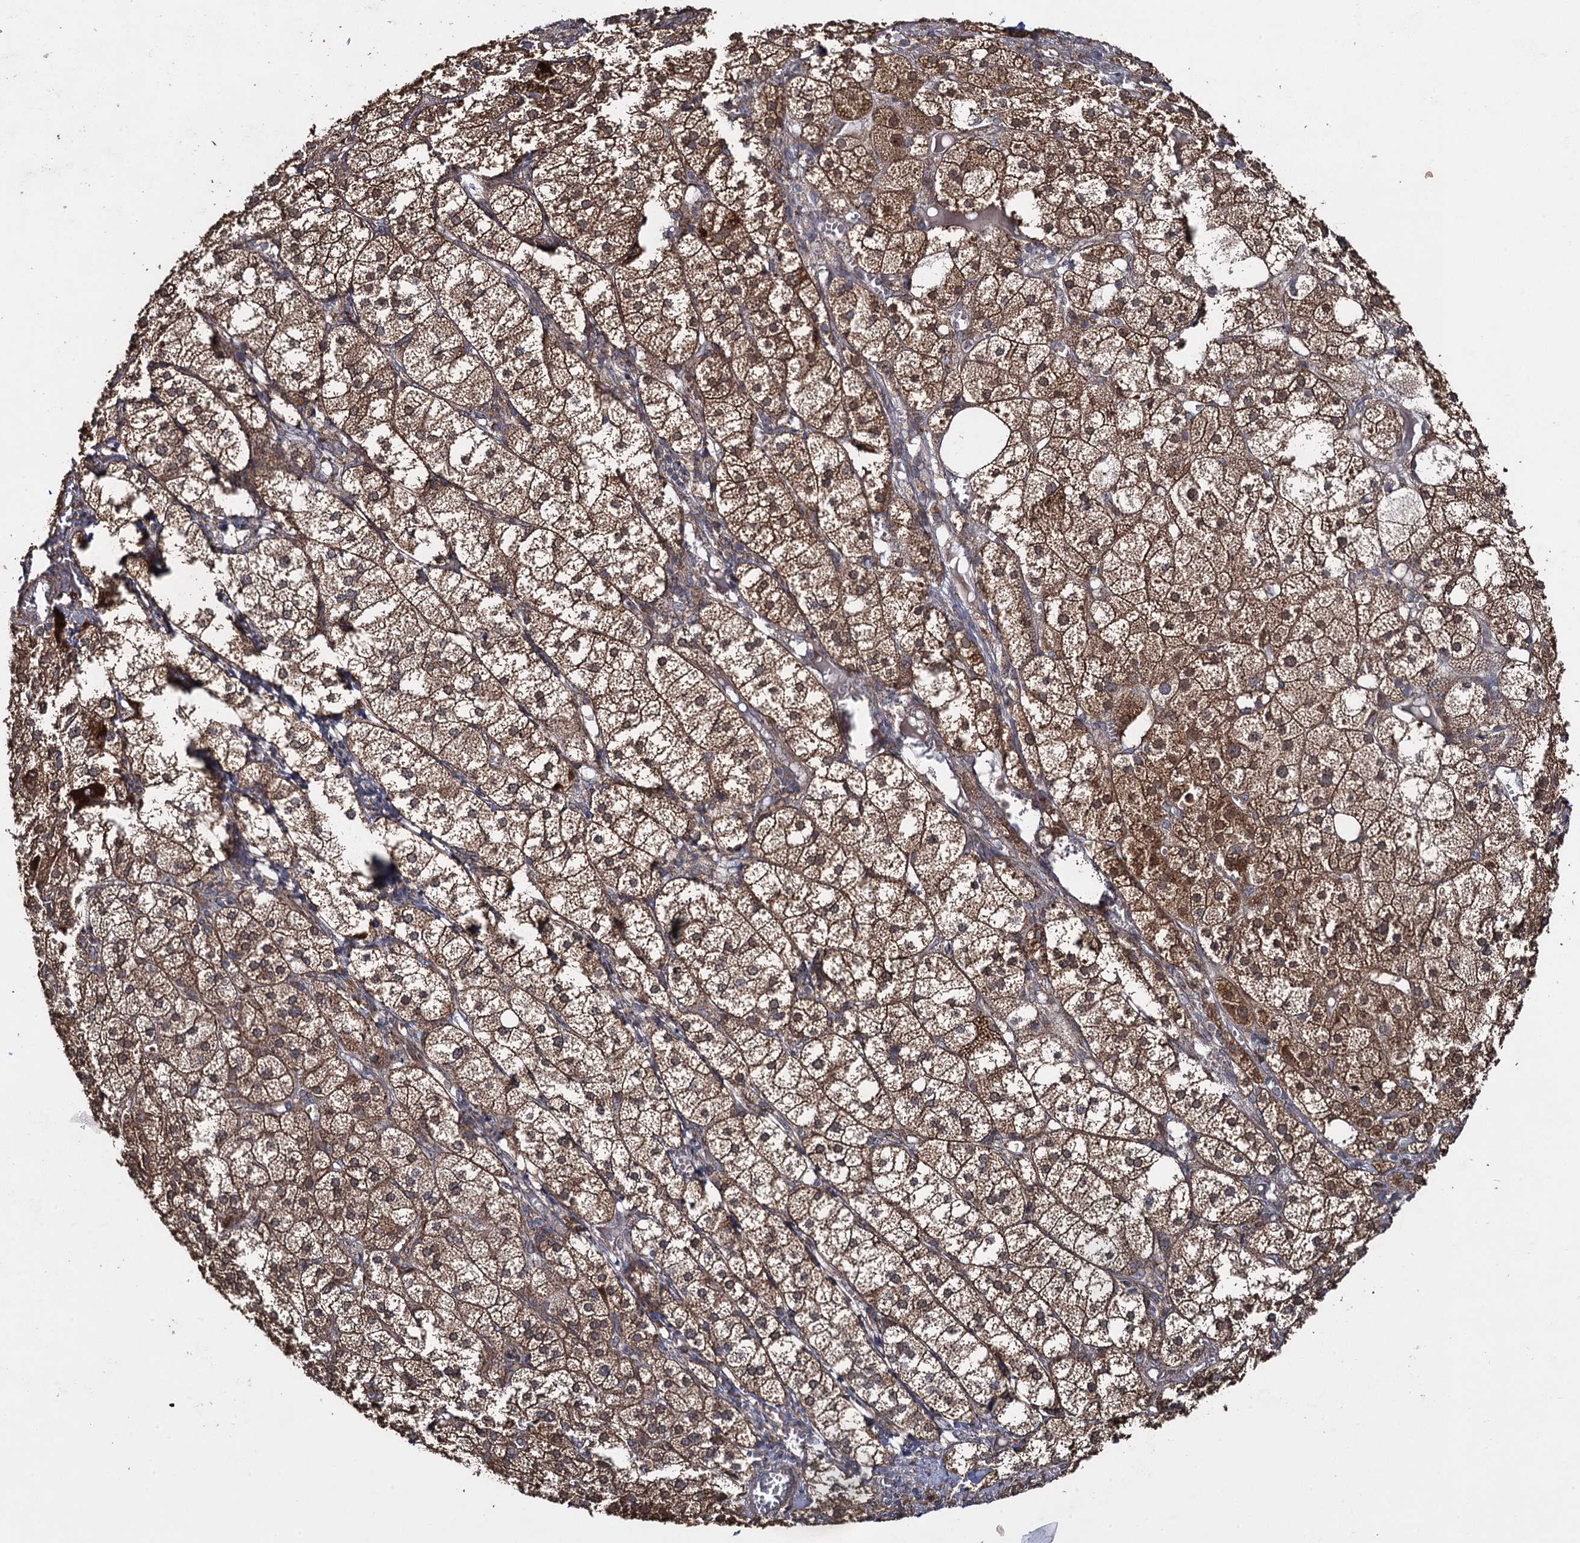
{"staining": {"intensity": "moderate", "quantity": ">75%", "location": "cytoplasmic/membranous"}, "tissue": "adrenal gland", "cell_type": "Glandular cells", "image_type": "normal", "snomed": [{"axis": "morphology", "description": "Normal tissue, NOS"}, {"axis": "topography", "description": "Adrenal gland"}], "caption": "IHC staining of normal adrenal gland, which shows medium levels of moderate cytoplasmic/membranous expression in about >75% of glandular cells indicating moderate cytoplasmic/membranous protein positivity. The staining was performed using DAB (3,3'-diaminobenzidine) (brown) for protein detection and nuclei were counterstained in hematoxylin (blue).", "gene": "HAUS1", "patient": {"sex": "female", "age": 61}}